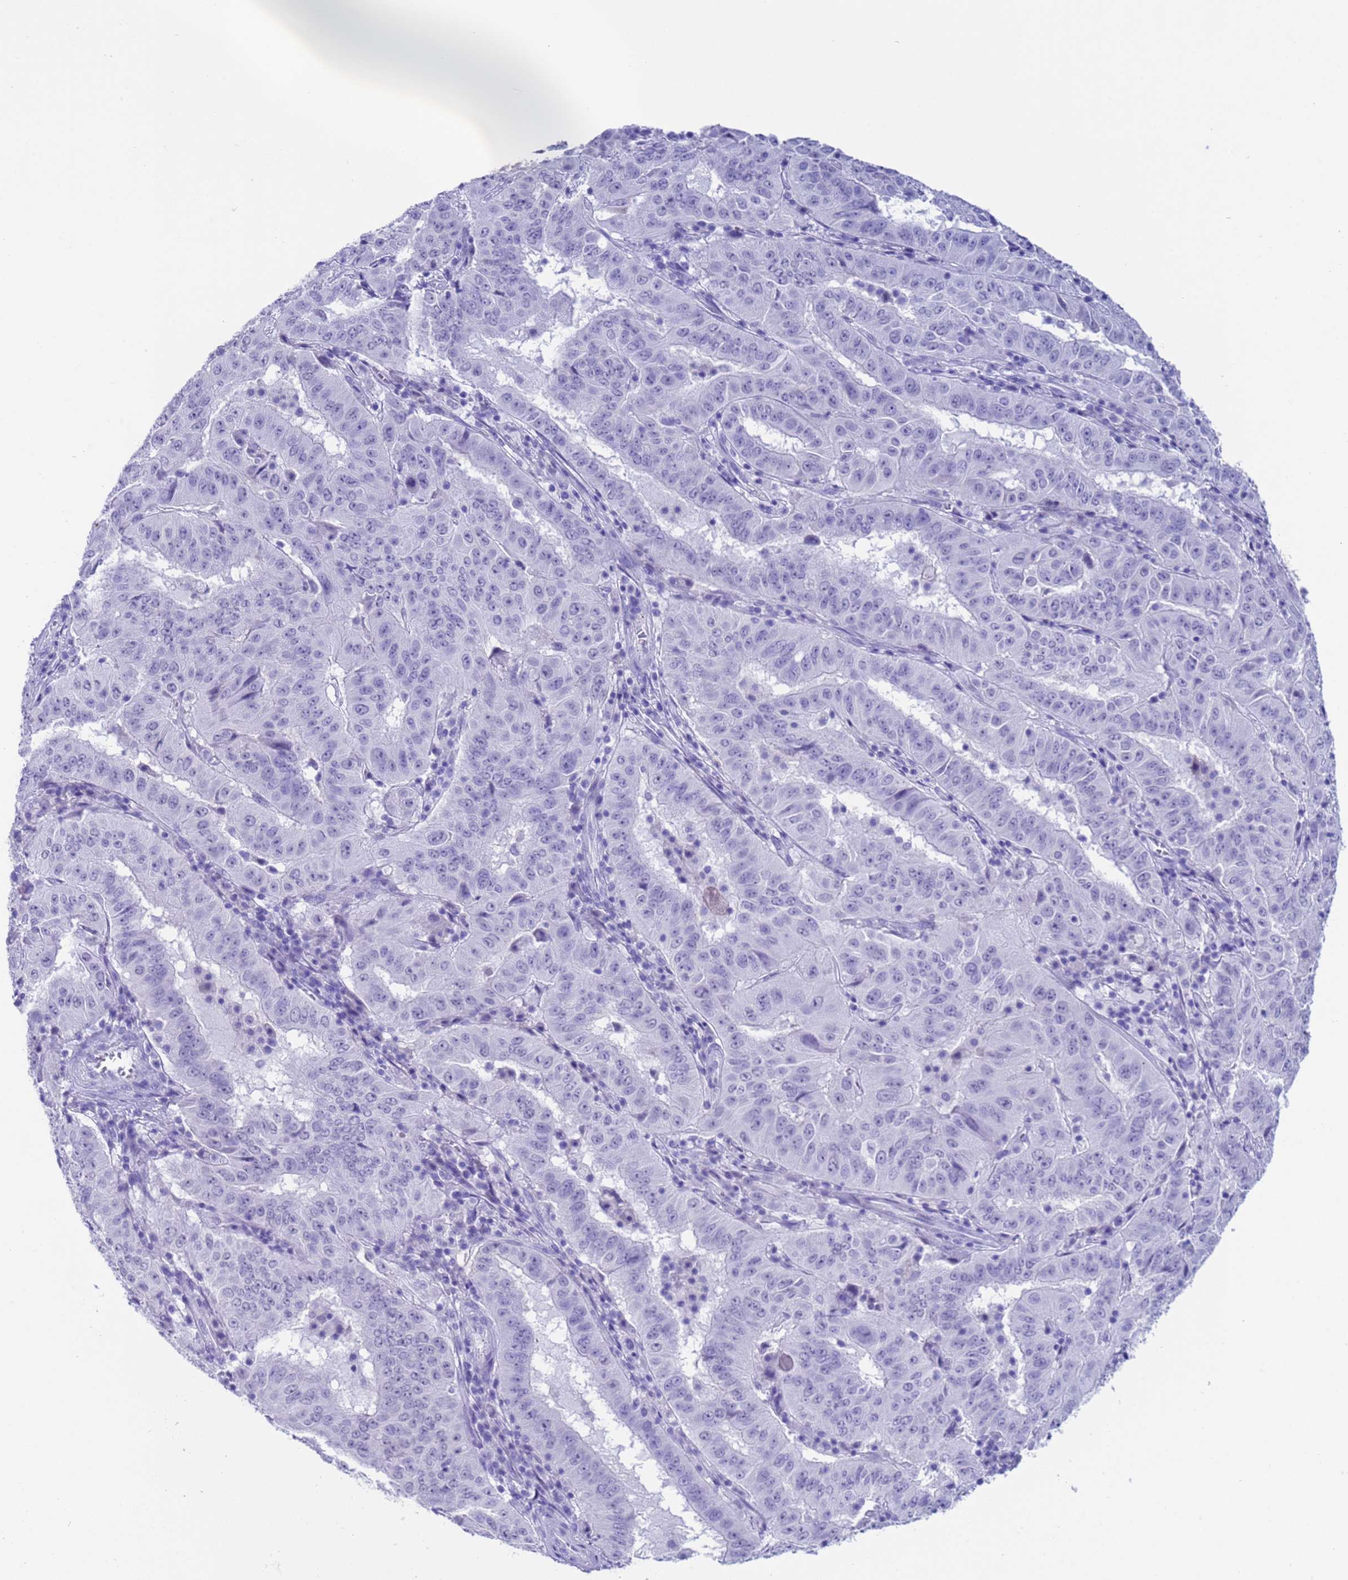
{"staining": {"intensity": "negative", "quantity": "none", "location": "none"}, "tissue": "pancreatic cancer", "cell_type": "Tumor cells", "image_type": "cancer", "snomed": [{"axis": "morphology", "description": "Adenocarcinoma, NOS"}, {"axis": "topography", "description": "Pancreas"}], "caption": "An immunohistochemistry (IHC) histopathology image of pancreatic cancer is shown. There is no staining in tumor cells of pancreatic cancer.", "gene": "CKM", "patient": {"sex": "male", "age": 63}}